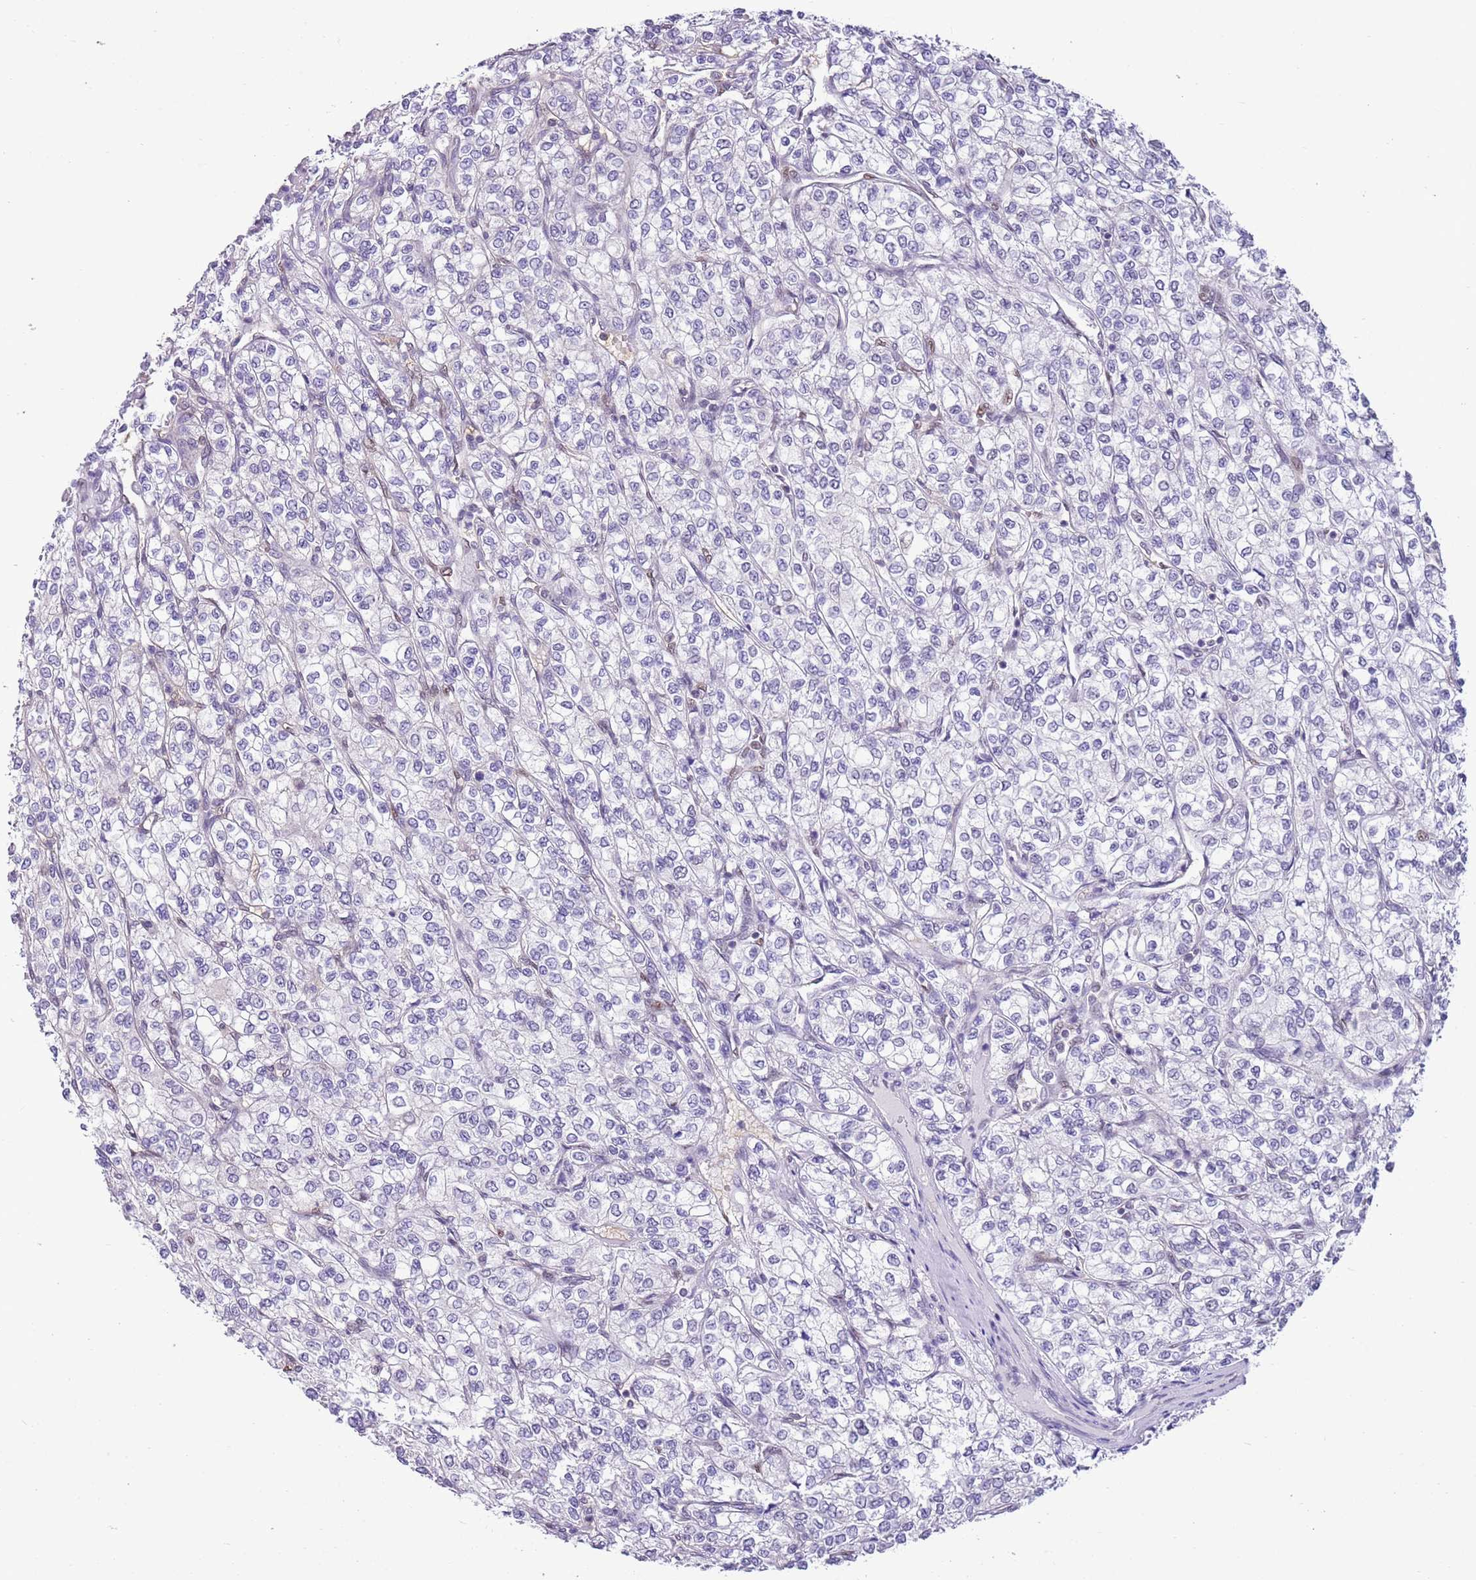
{"staining": {"intensity": "negative", "quantity": "none", "location": "none"}, "tissue": "renal cancer", "cell_type": "Tumor cells", "image_type": "cancer", "snomed": [{"axis": "morphology", "description": "Adenocarcinoma, NOS"}, {"axis": "topography", "description": "Kidney"}], "caption": "Immunohistochemistry (IHC) of human renal adenocarcinoma demonstrates no staining in tumor cells.", "gene": "DDI2", "patient": {"sex": "male", "age": 80}}